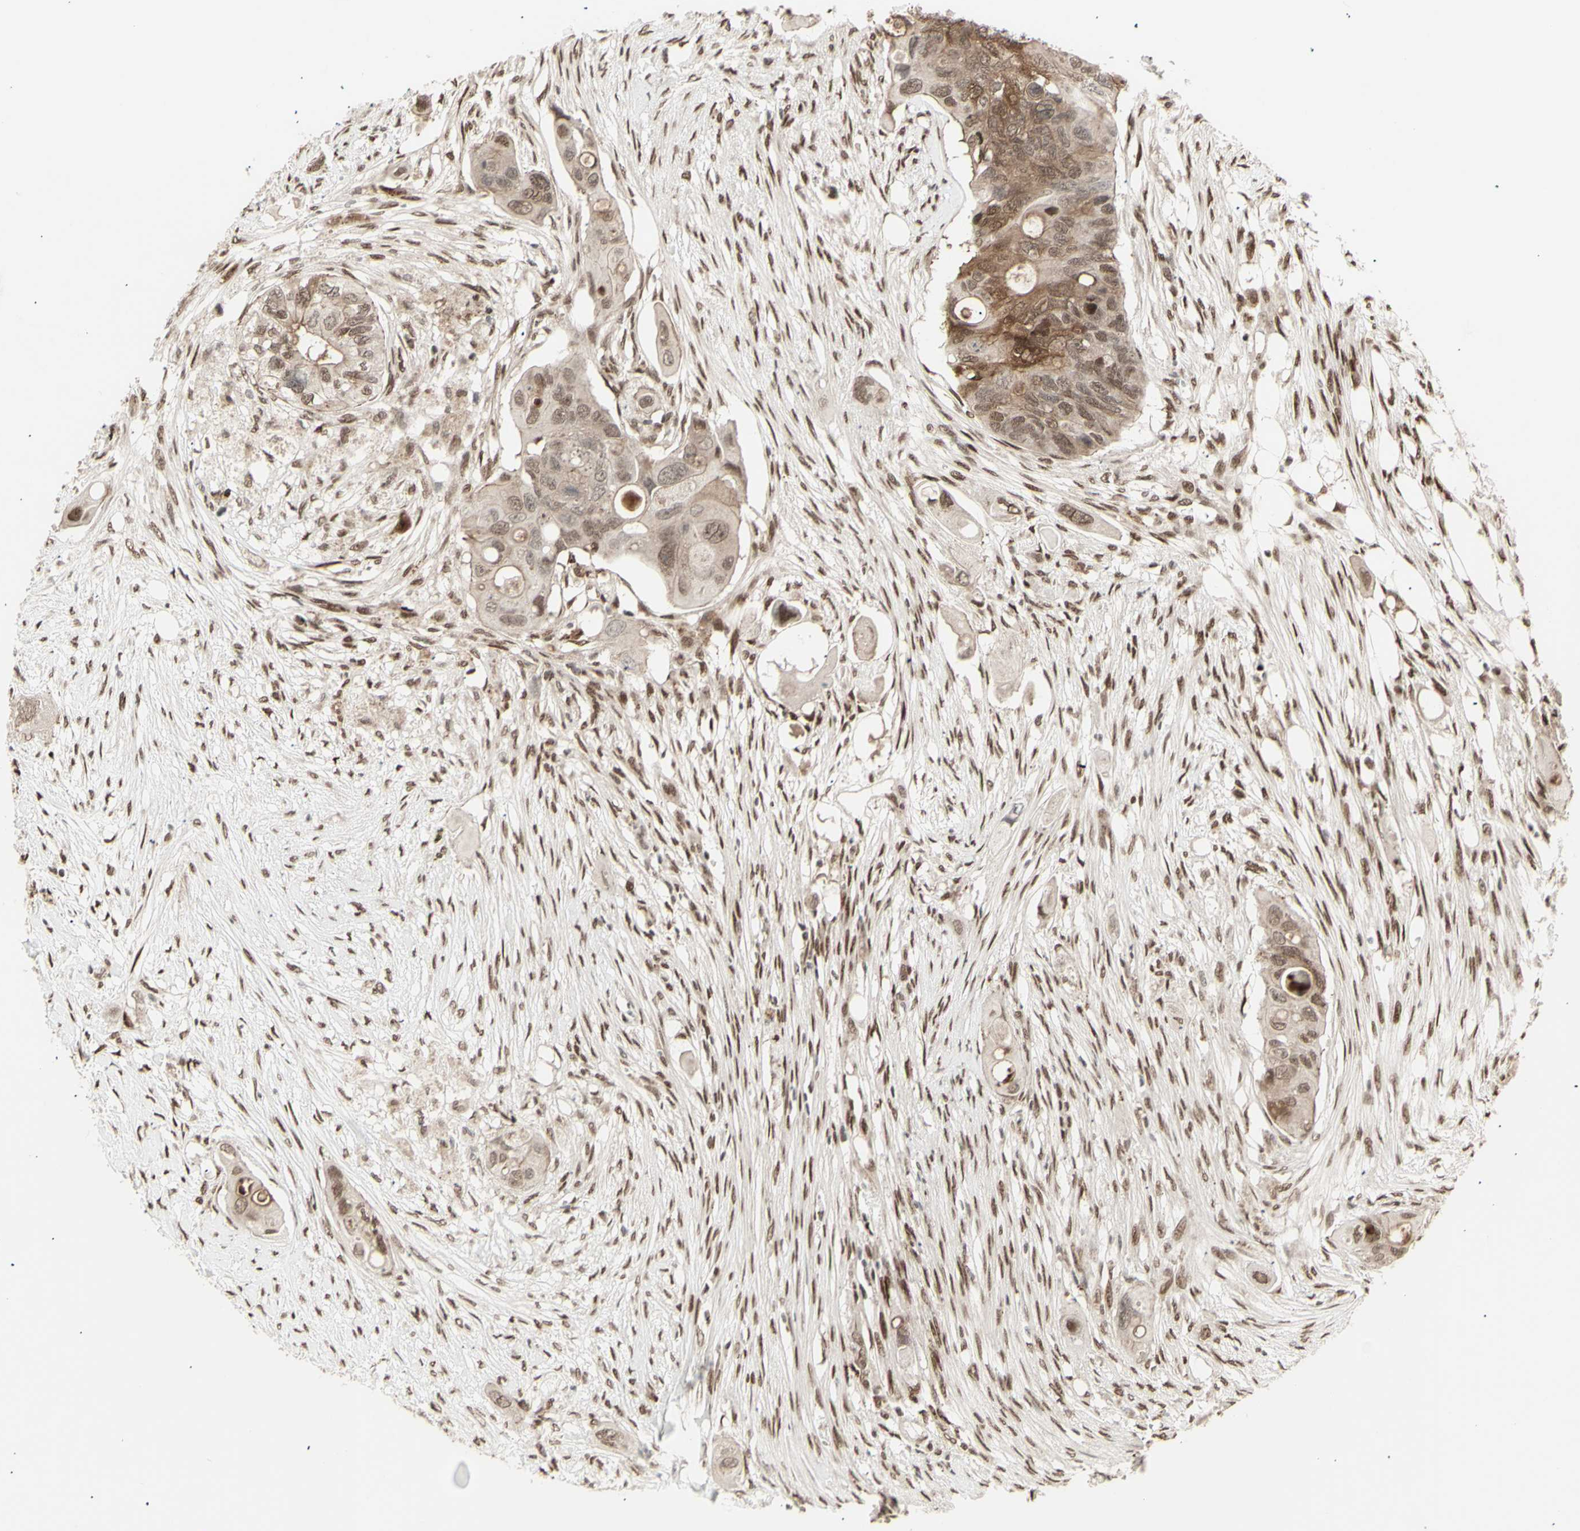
{"staining": {"intensity": "moderate", "quantity": "25%-75%", "location": "cytoplasmic/membranous,nuclear"}, "tissue": "colorectal cancer", "cell_type": "Tumor cells", "image_type": "cancer", "snomed": [{"axis": "morphology", "description": "Adenocarcinoma, NOS"}, {"axis": "topography", "description": "Colon"}], "caption": "Immunohistochemical staining of colorectal cancer (adenocarcinoma) reveals medium levels of moderate cytoplasmic/membranous and nuclear protein staining in about 25%-75% of tumor cells. (brown staining indicates protein expression, while blue staining denotes nuclei).", "gene": "CBX1", "patient": {"sex": "female", "age": 57}}